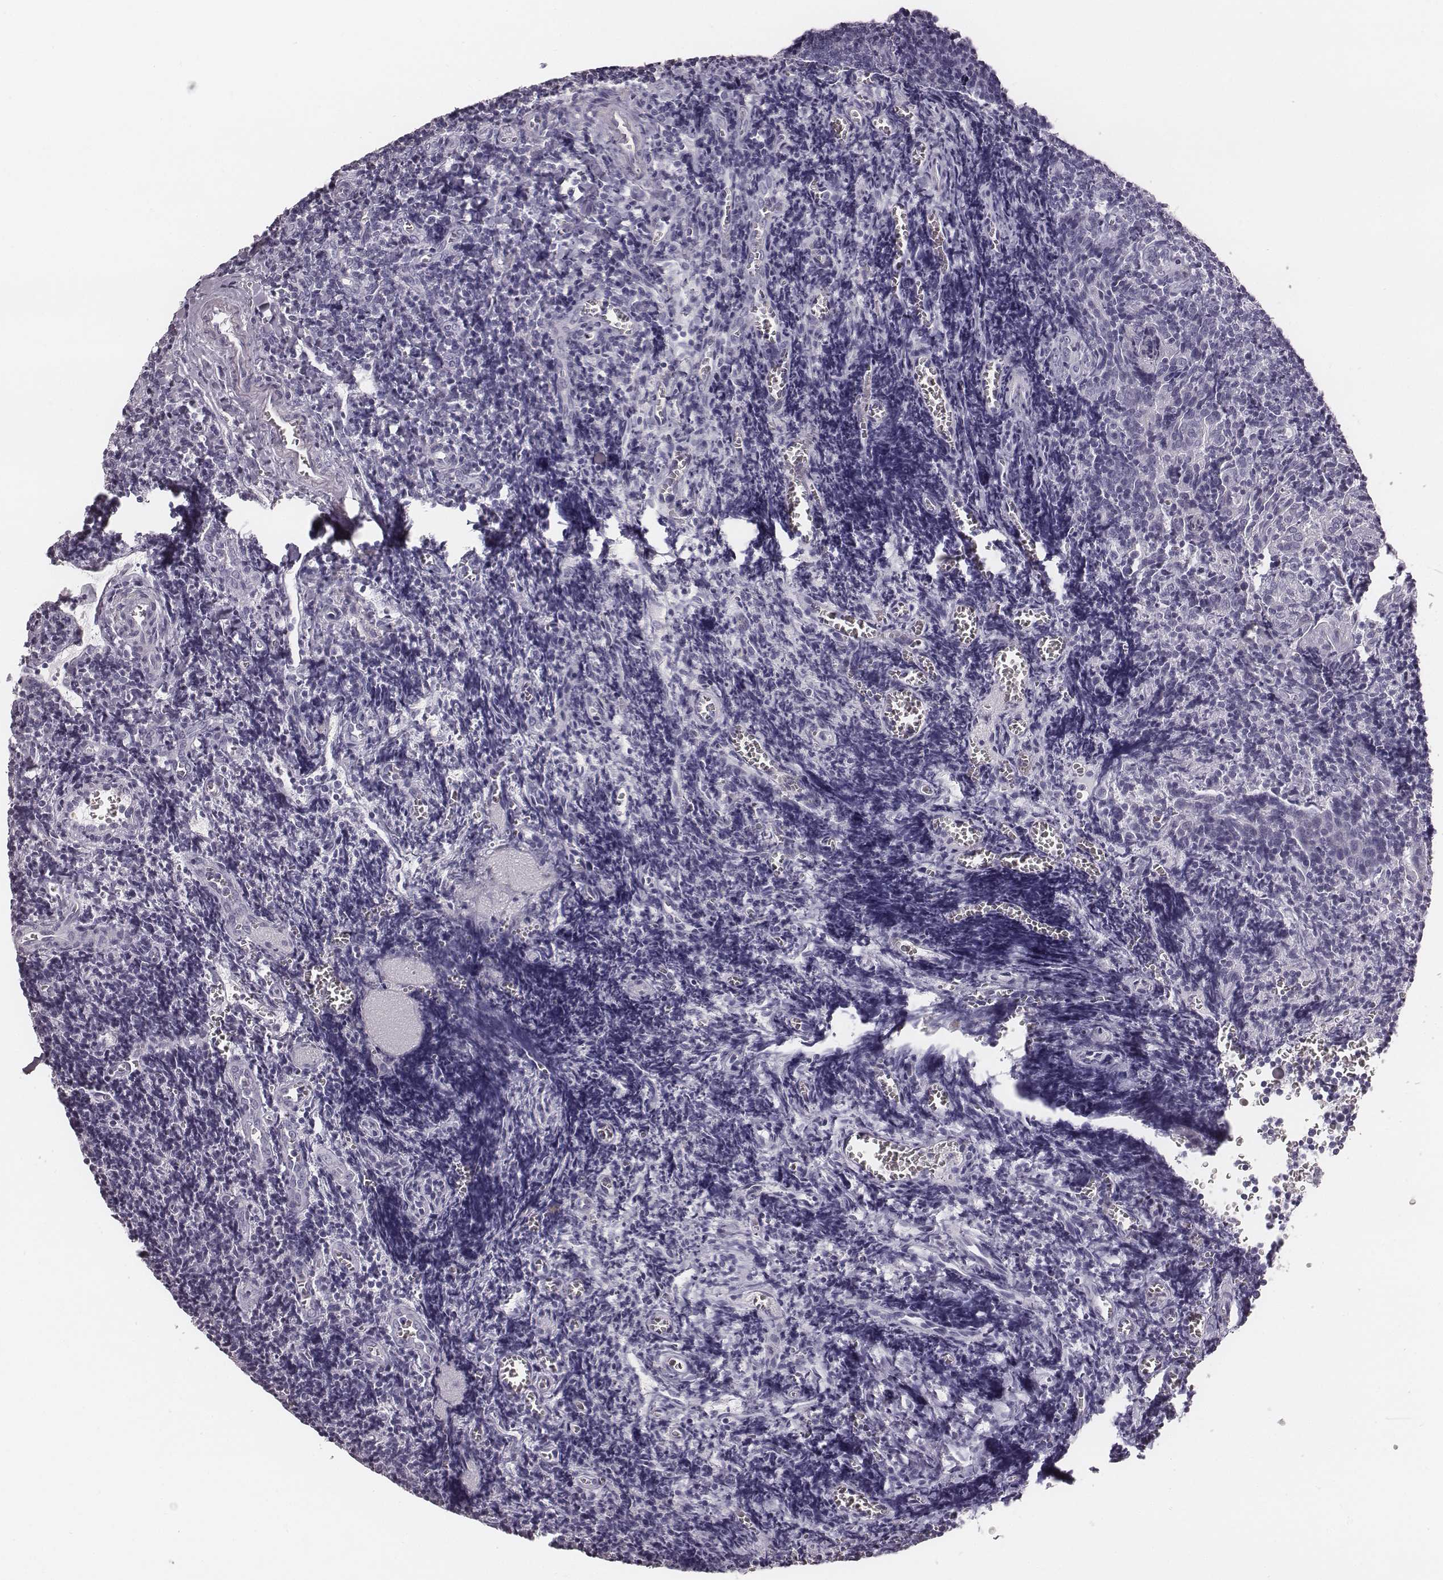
{"staining": {"intensity": "negative", "quantity": "none", "location": "none"}, "tissue": "tonsil", "cell_type": "Germinal center cells", "image_type": "normal", "snomed": [{"axis": "morphology", "description": "Normal tissue, NOS"}, {"axis": "morphology", "description": "Inflammation, NOS"}, {"axis": "topography", "description": "Tonsil"}], "caption": "Image shows no protein expression in germinal center cells of benign tonsil.", "gene": "CSH1", "patient": {"sex": "female", "age": 31}}